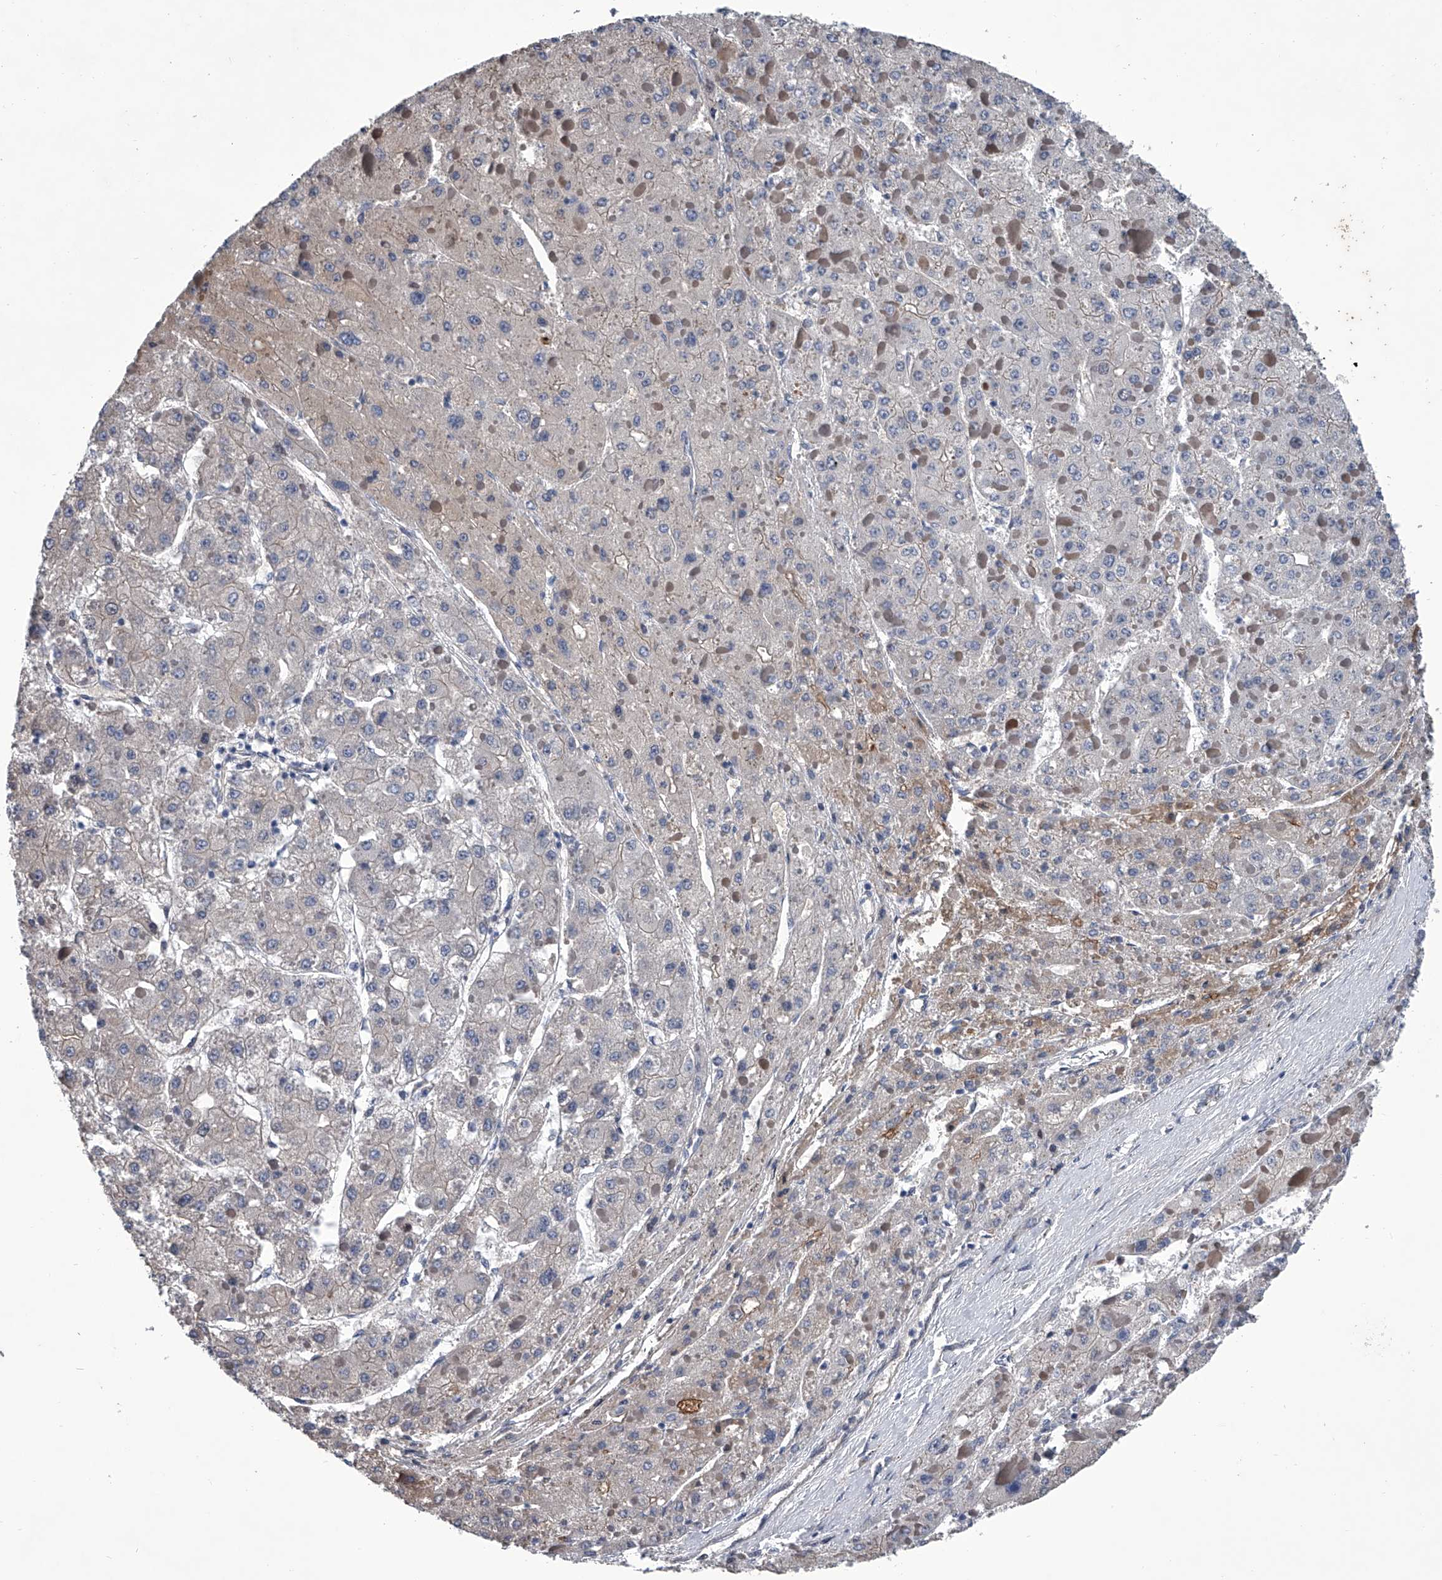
{"staining": {"intensity": "negative", "quantity": "none", "location": "none"}, "tissue": "liver cancer", "cell_type": "Tumor cells", "image_type": "cancer", "snomed": [{"axis": "morphology", "description": "Carcinoma, Hepatocellular, NOS"}, {"axis": "topography", "description": "Liver"}], "caption": "Tumor cells show no significant protein positivity in liver hepatocellular carcinoma. The staining was performed using DAB to visualize the protein expression in brown, while the nuclei were stained in blue with hematoxylin (Magnification: 20x).", "gene": "ABCG1", "patient": {"sex": "female", "age": 73}}